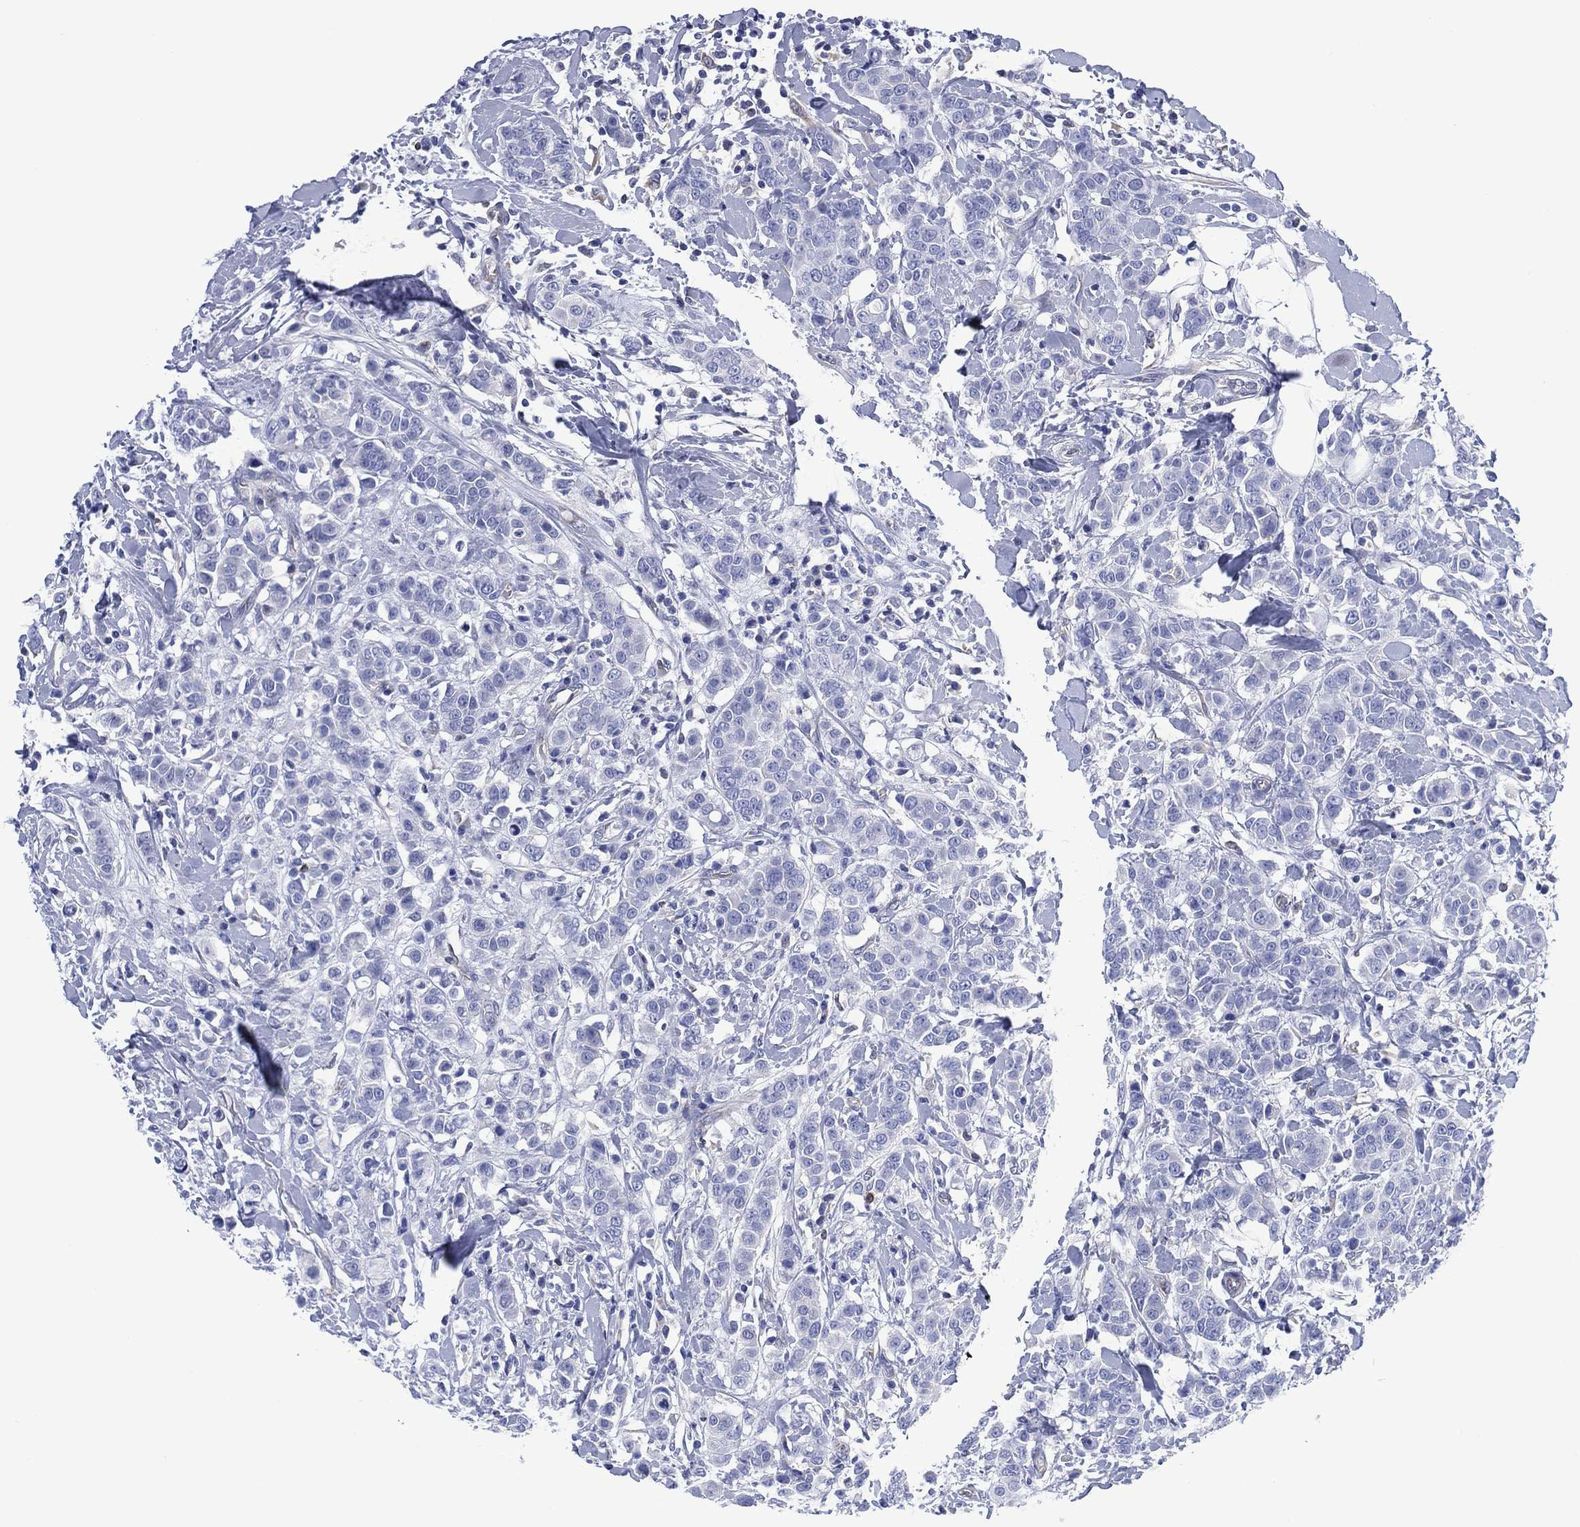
{"staining": {"intensity": "negative", "quantity": "none", "location": "none"}, "tissue": "breast cancer", "cell_type": "Tumor cells", "image_type": "cancer", "snomed": [{"axis": "morphology", "description": "Duct carcinoma"}, {"axis": "topography", "description": "Breast"}], "caption": "Tumor cells are negative for protein expression in human invasive ductal carcinoma (breast).", "gene": "DDI1", "patient": {"sex": "female", "age": 27}}